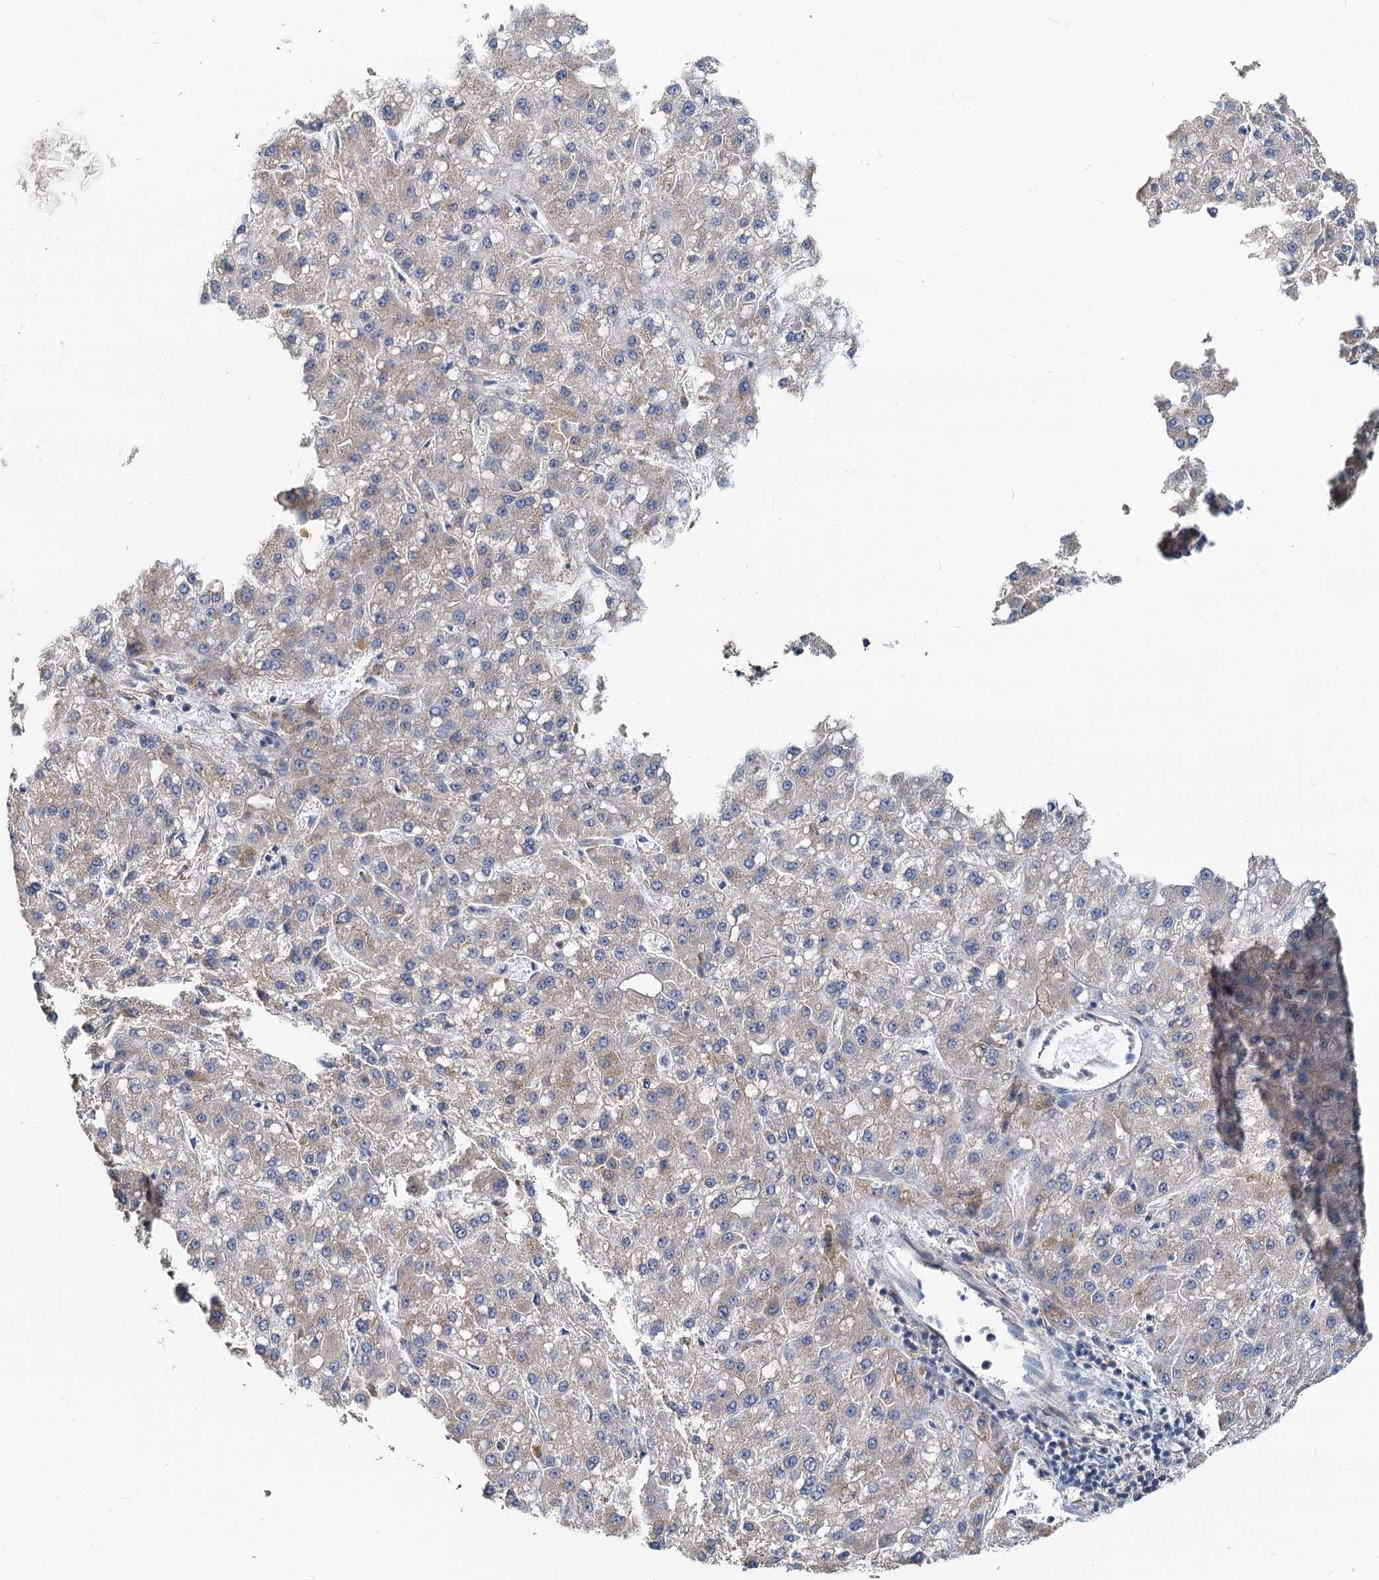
{"staining": {"intensity": "weak", "quantity": "<25%", "location": "cytoplasmic/membranous"}, "tissue": "liver cancer", "cell_type": "Tumor cells", "image_type": "cancer", "snomed": [{"axis": "morphology", "description": "Carcinoma, Hepatocellular, NOS"}, {"axis": "topography", "description": "Liver"}], "caption": "Immunohistochemical staining of liver cancer (hepatocellular carcinoma) displays no significant staining in tumor cells. Brightfield microscopy of IHC stained with DAB (brown) and hematoxylin (blue), captured at high magnification.", "gene": "NKAPD1", "patient": {"sex": "male", "age": 67}}